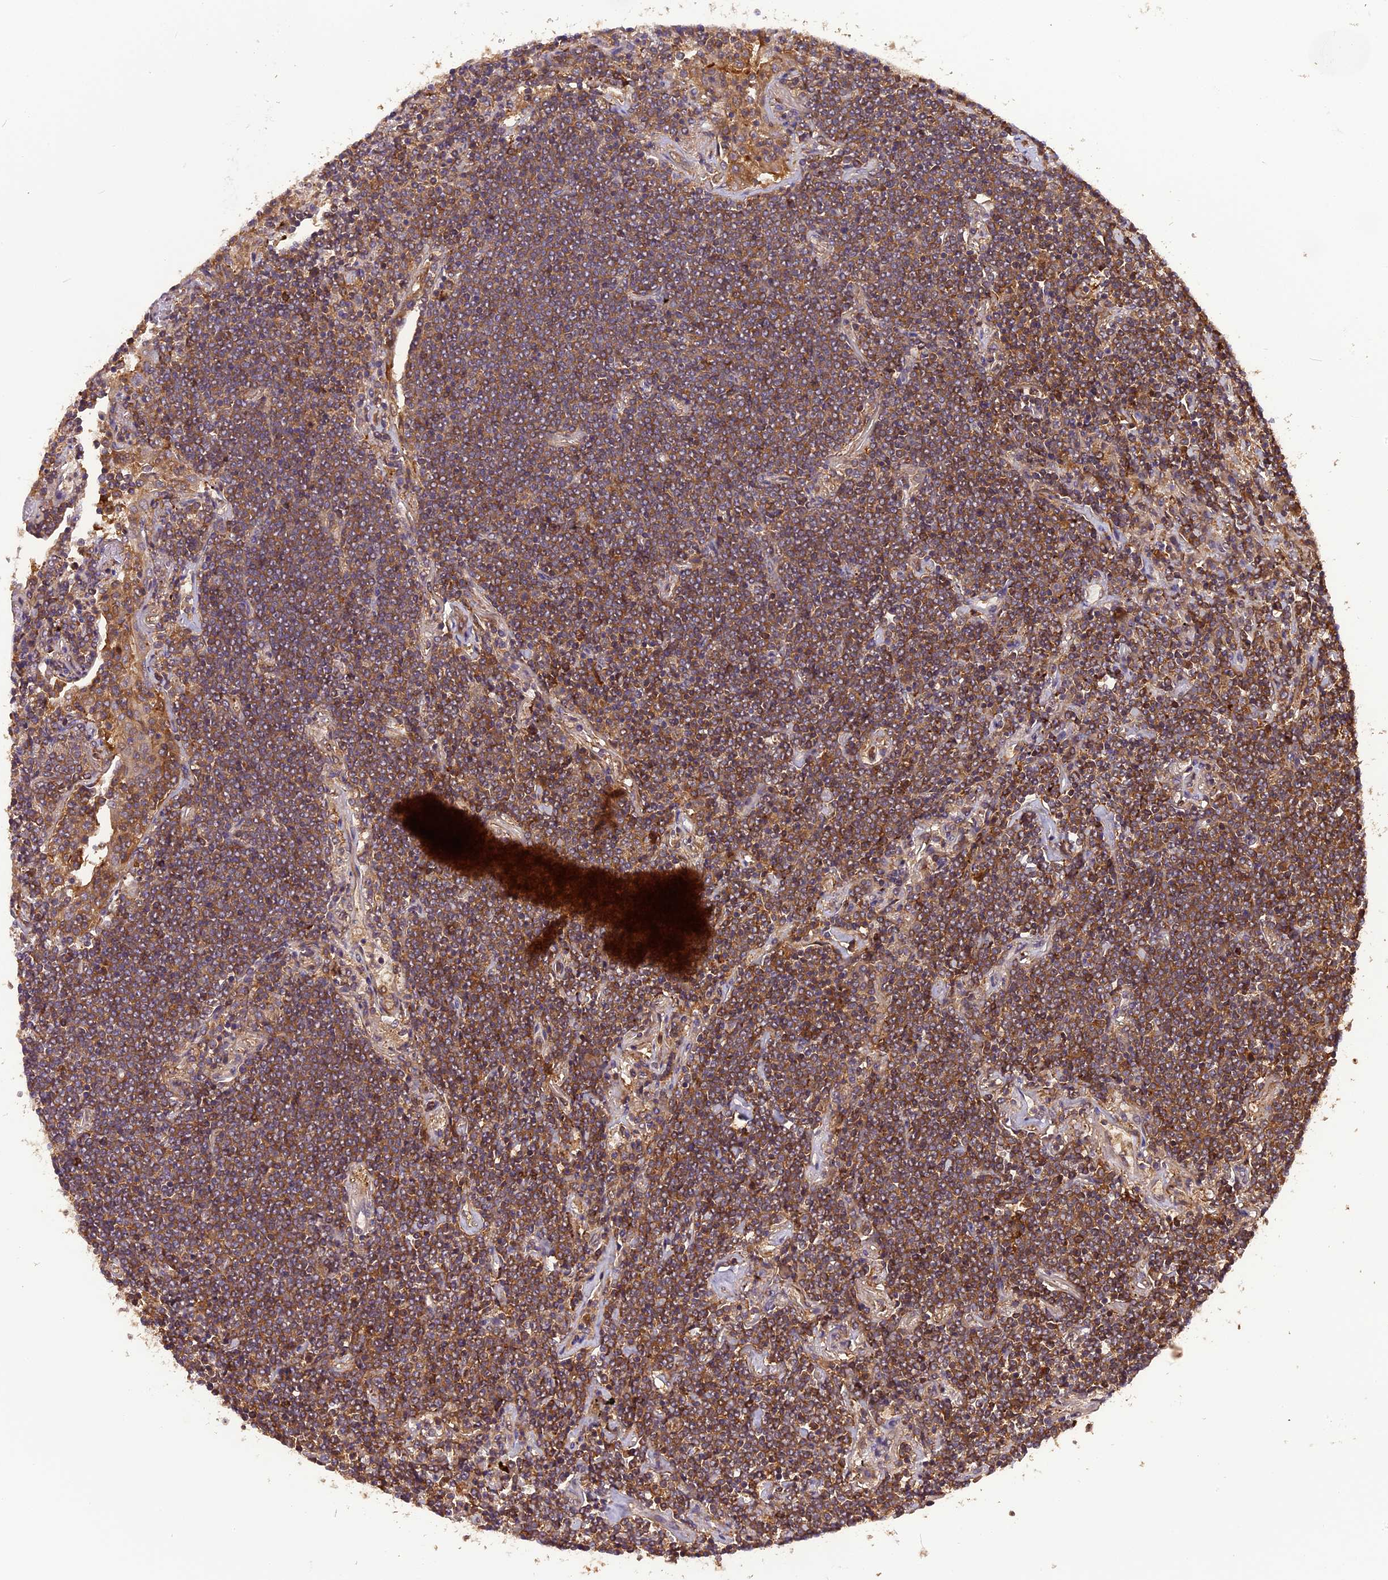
{"staining": {"intensity": "moderate", "quantity": ">75%", "location": "cytoplasmic/membranous"}, "tissue": "lymphoma", "cell_type": "Tumor cells", "image_type": "cancer", "snomed": [{"axis": "morphology", "description": "Malignant lymphoma, non-Hodgkin's type, Low grade"}, {"axis": "topography", "description": "Lung"}], "caption": "Human low-grade malignant lymphoma, non-Hodgkin's type stained with a brown dye exhibits moderate cytoplasmic/membranous positive staining in approximately >75% of tumor cells.", "gene": "STOML1", "patient": {"sex": "female", "age": 71}}